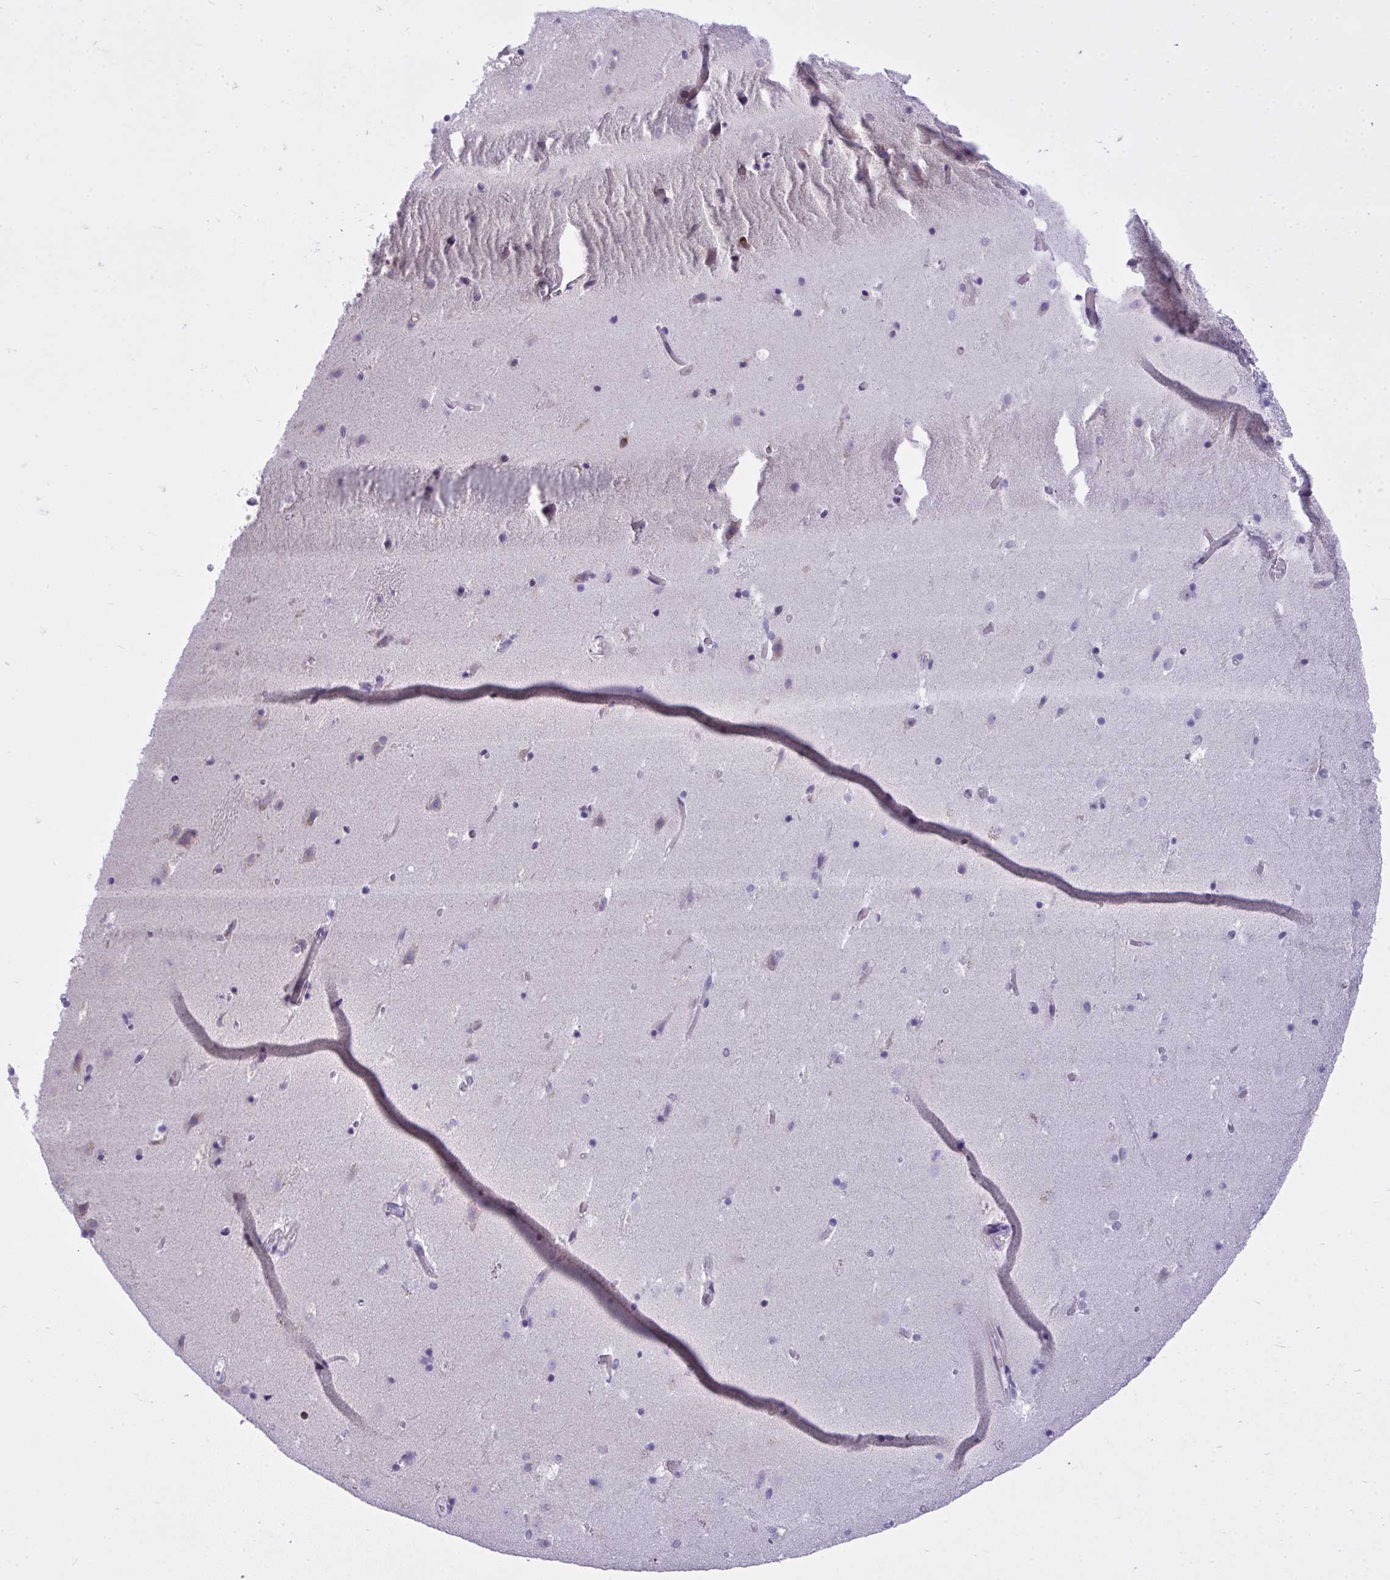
{"staining": {"intensity": "negative", "quantity": "none", "location": "none"}, "tissue": "caudate", "cell_type": "Glial cells", "image_type": "normal", "snomed": [{"axis": "morphology", "description": "Normal tissue, NOS"}, {"axis": "topography", "description": "Lateral ventricle wall"}], "caption": "Histopathology image shows no protein staining in glial cells of benign caudate. Nuclei are stained in blue.", "gene": "AP5M1", "patient": {"sex": "male", "age": 37}}